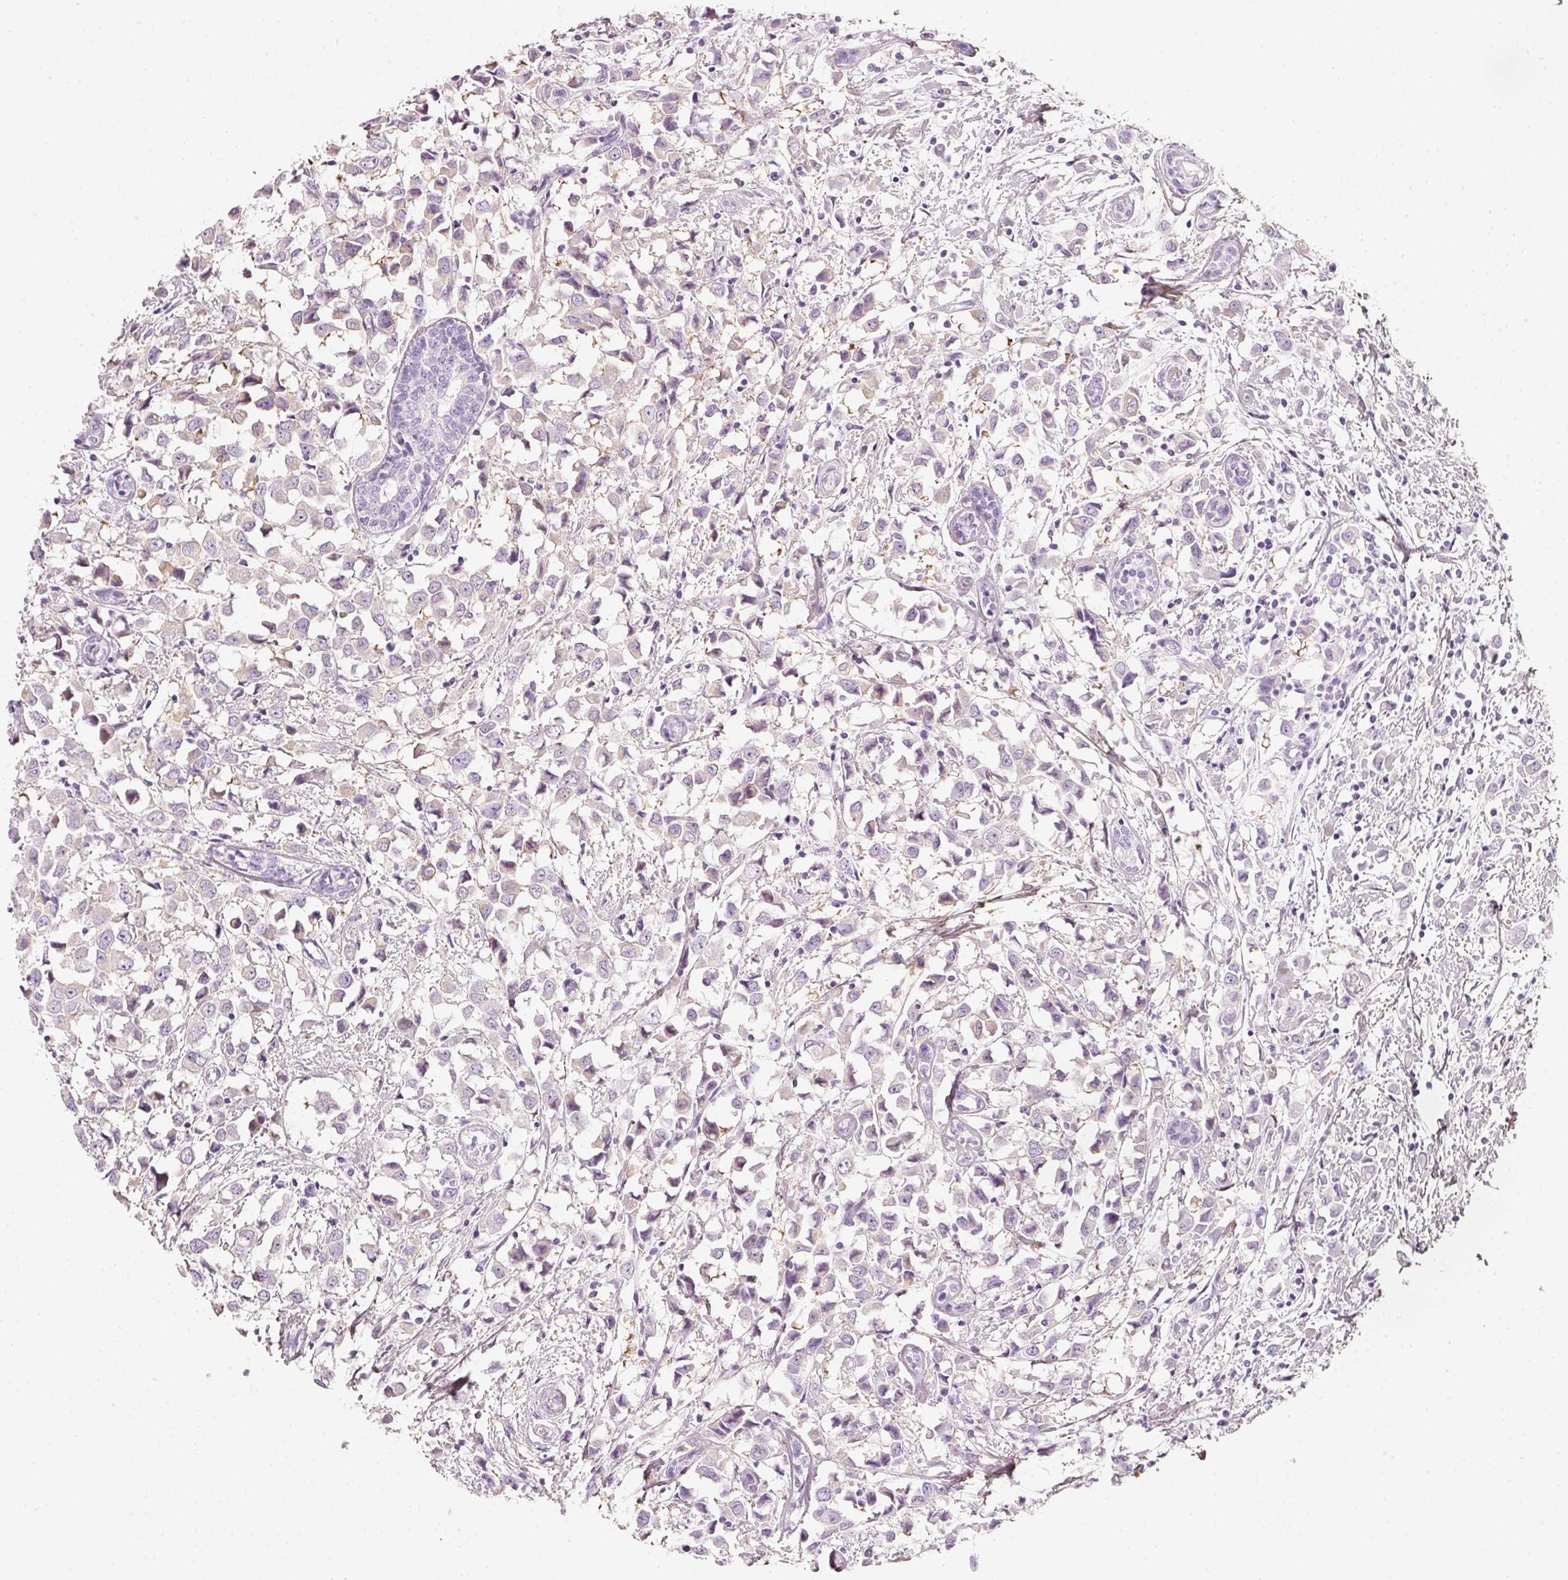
{"staining": {"intensity": "negative", "quantity": "none", "location": "none"}, "tissue": "breast cancer", "cell_type": "Tumor cells", "image_type": "cancer", "snomed": [{"axis": "morphology", "description": "Duct carcinoma"}, {"axis": "topography", "description": "Breast"}], "caption": "The immunohistochemistry (IHC) image has no significant positivity in tumor cells of breast cancer tissue.", "gene": "PDXDC1", "patient": {"sex": "female", "age": 61}}